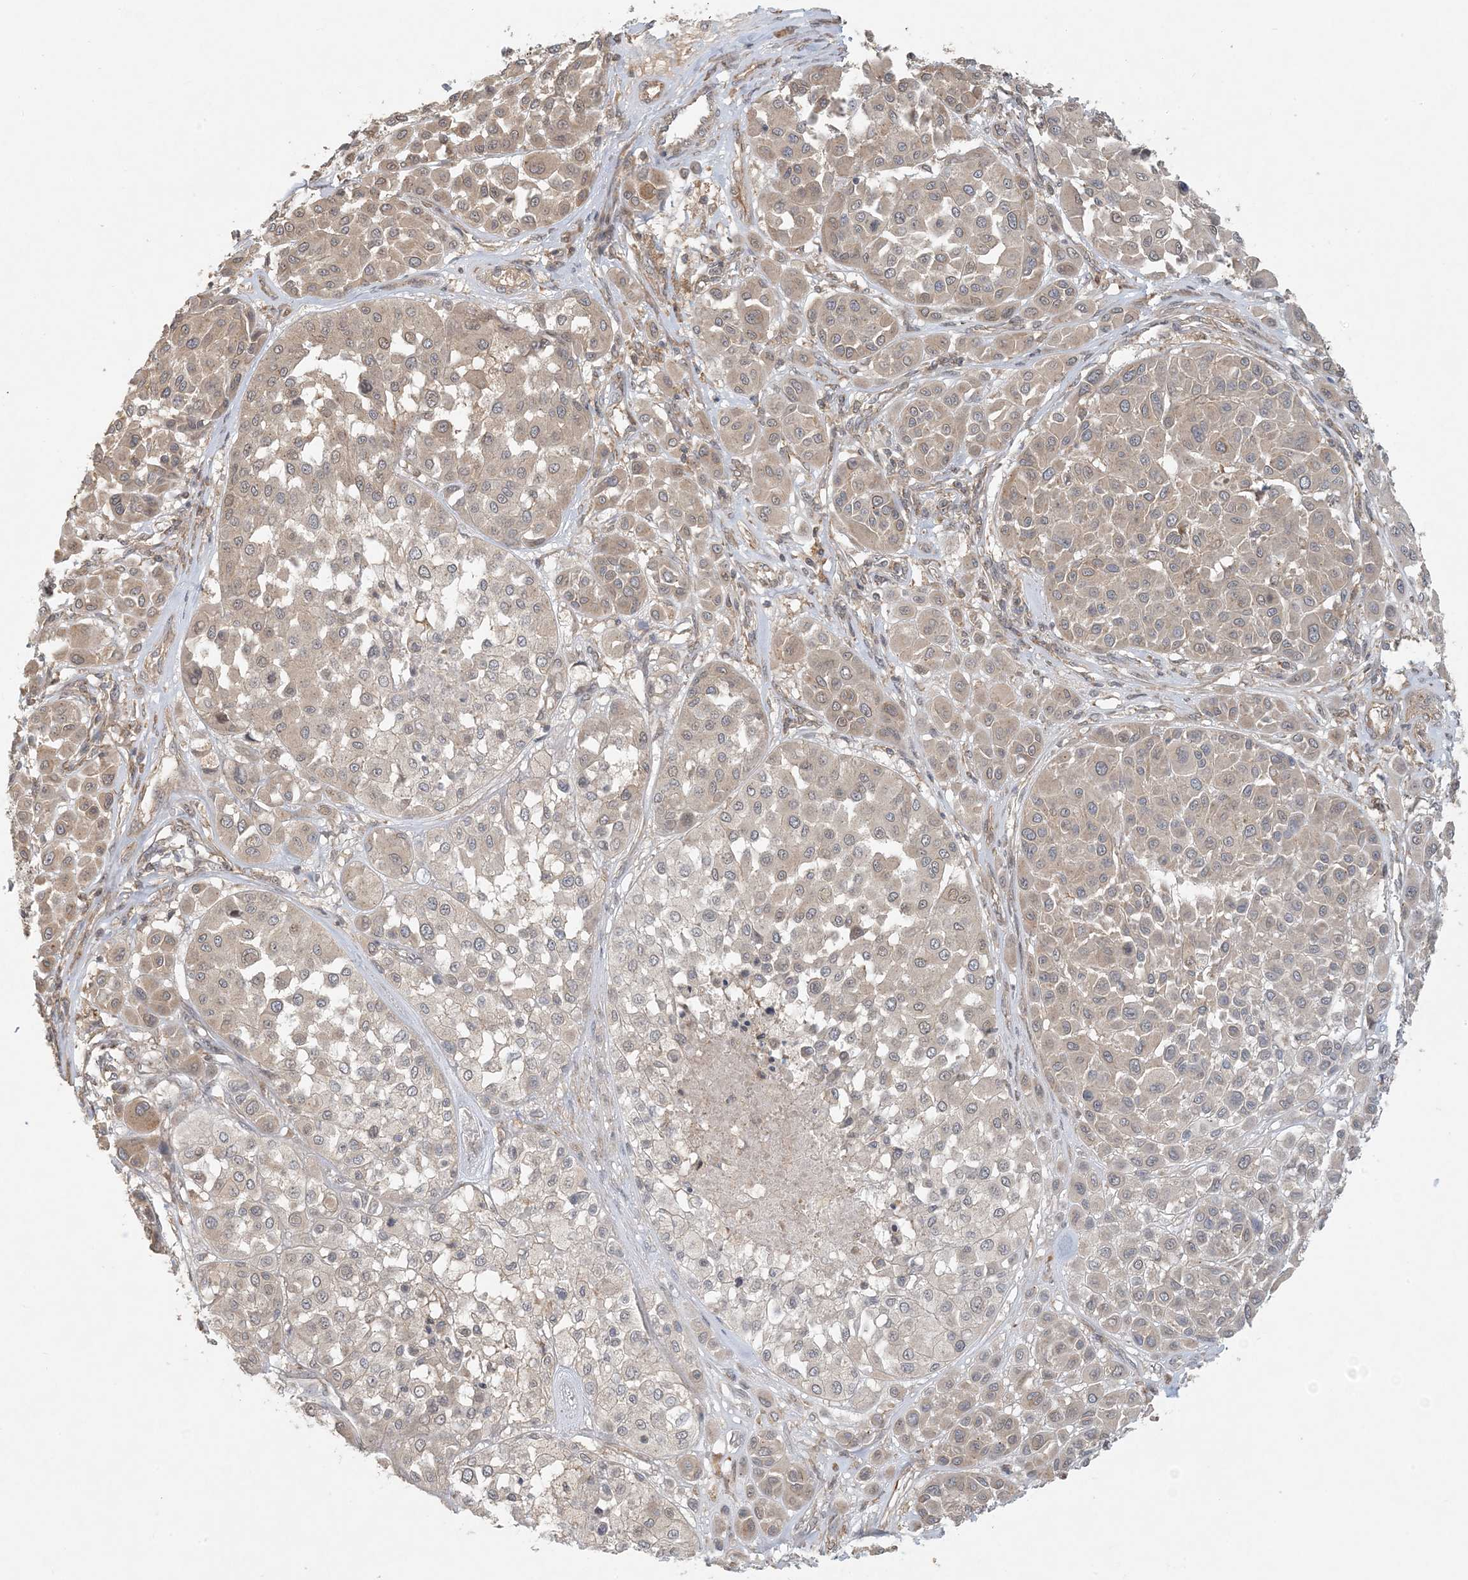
{"staining": {"intensity": "weak", "quantity": "25%-75%", "location": "cytoplasmic/membranous"}, "tissue": "melanoma", "cell_type": "Tumor cells", "image_type": "cancer", "snomed": [{"axis": "morphology", "description": "Malignant melanoma, Metastatic site"}, {"axis": "topography", "description": "Soft tissue"}], "caption": "The photomicrograph displays immunohistochemical staining of melanoma. There is weak cytoplasmic/membranous positivity is appreciated in approximately 25%-75% of tumor cells. The protein of interest is stained brown, and the nuclei are stained in blue (DAB (3,3'-diaminobenzidine) IHC with brightfield microscopy, high magnification).", "gene": "OBI1", "patient": {"sex": "male", "age": 41}}